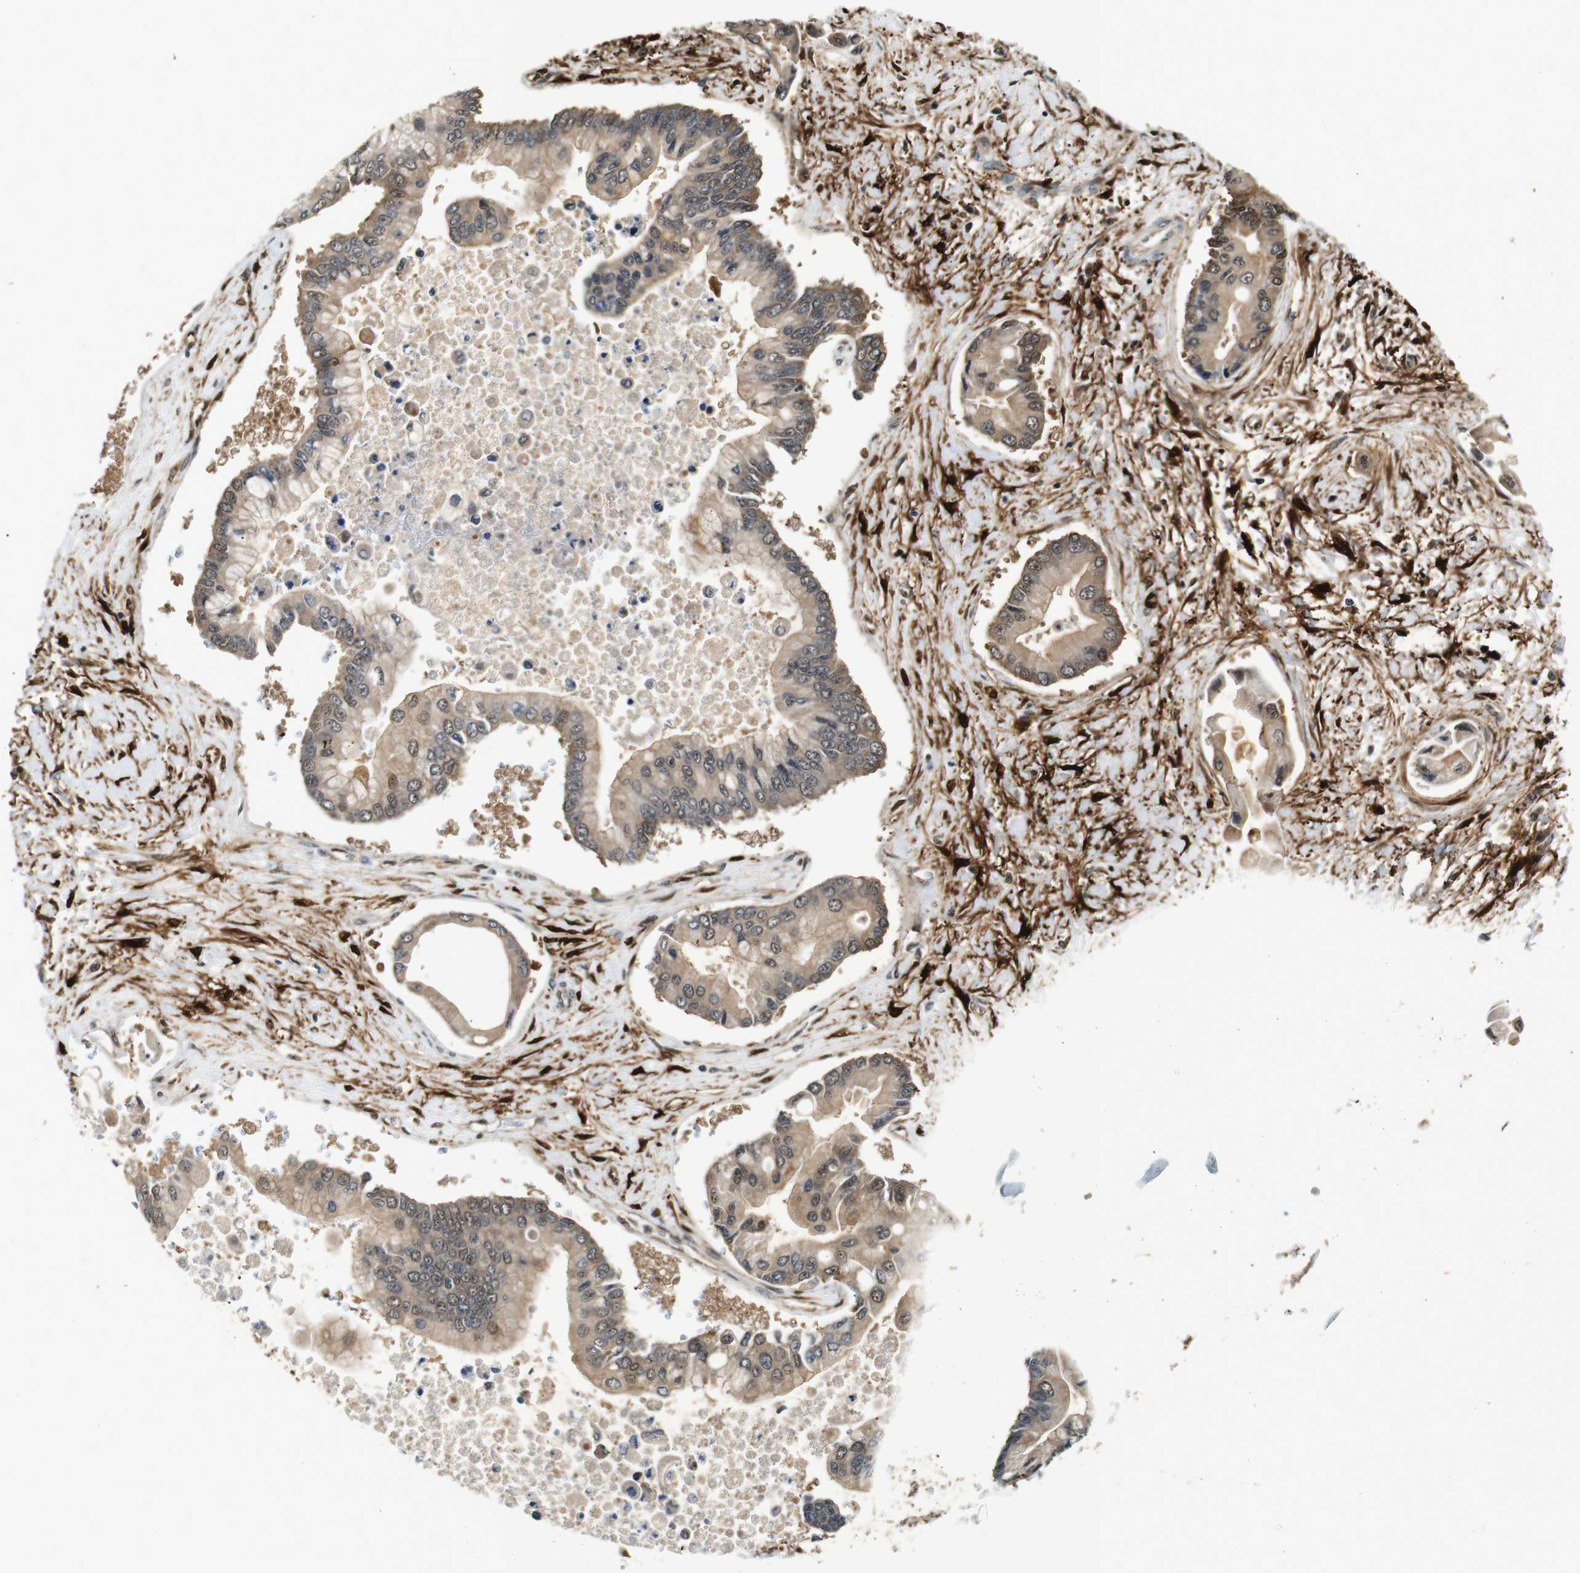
{"staining": {"intensity": "weak", "quantity": ">75%", "location": "cytoplasmic/membranous,nuclear"}, "tissue": "liver cancer", "cell_type": "Tumor cells", "image_type": "cancer", "snomed": [{"axis": "morphology", "description": "Cholangiocarcinoma"}, {"axis": "topography", "description": "Liver"}], "caption": "An immunohistochemistry (IHC) micrograph of neoplastic tissue is shown. Protein staining in brown shows weak cytoplasmic/membranous and nuclear positivity in liver cholangiocarcinoma within tumor cells. (Brightfield microscopy of DAB IHC at high magnification).", "gene": "LXN", "patient": {"sex": "male", "age": 50}}